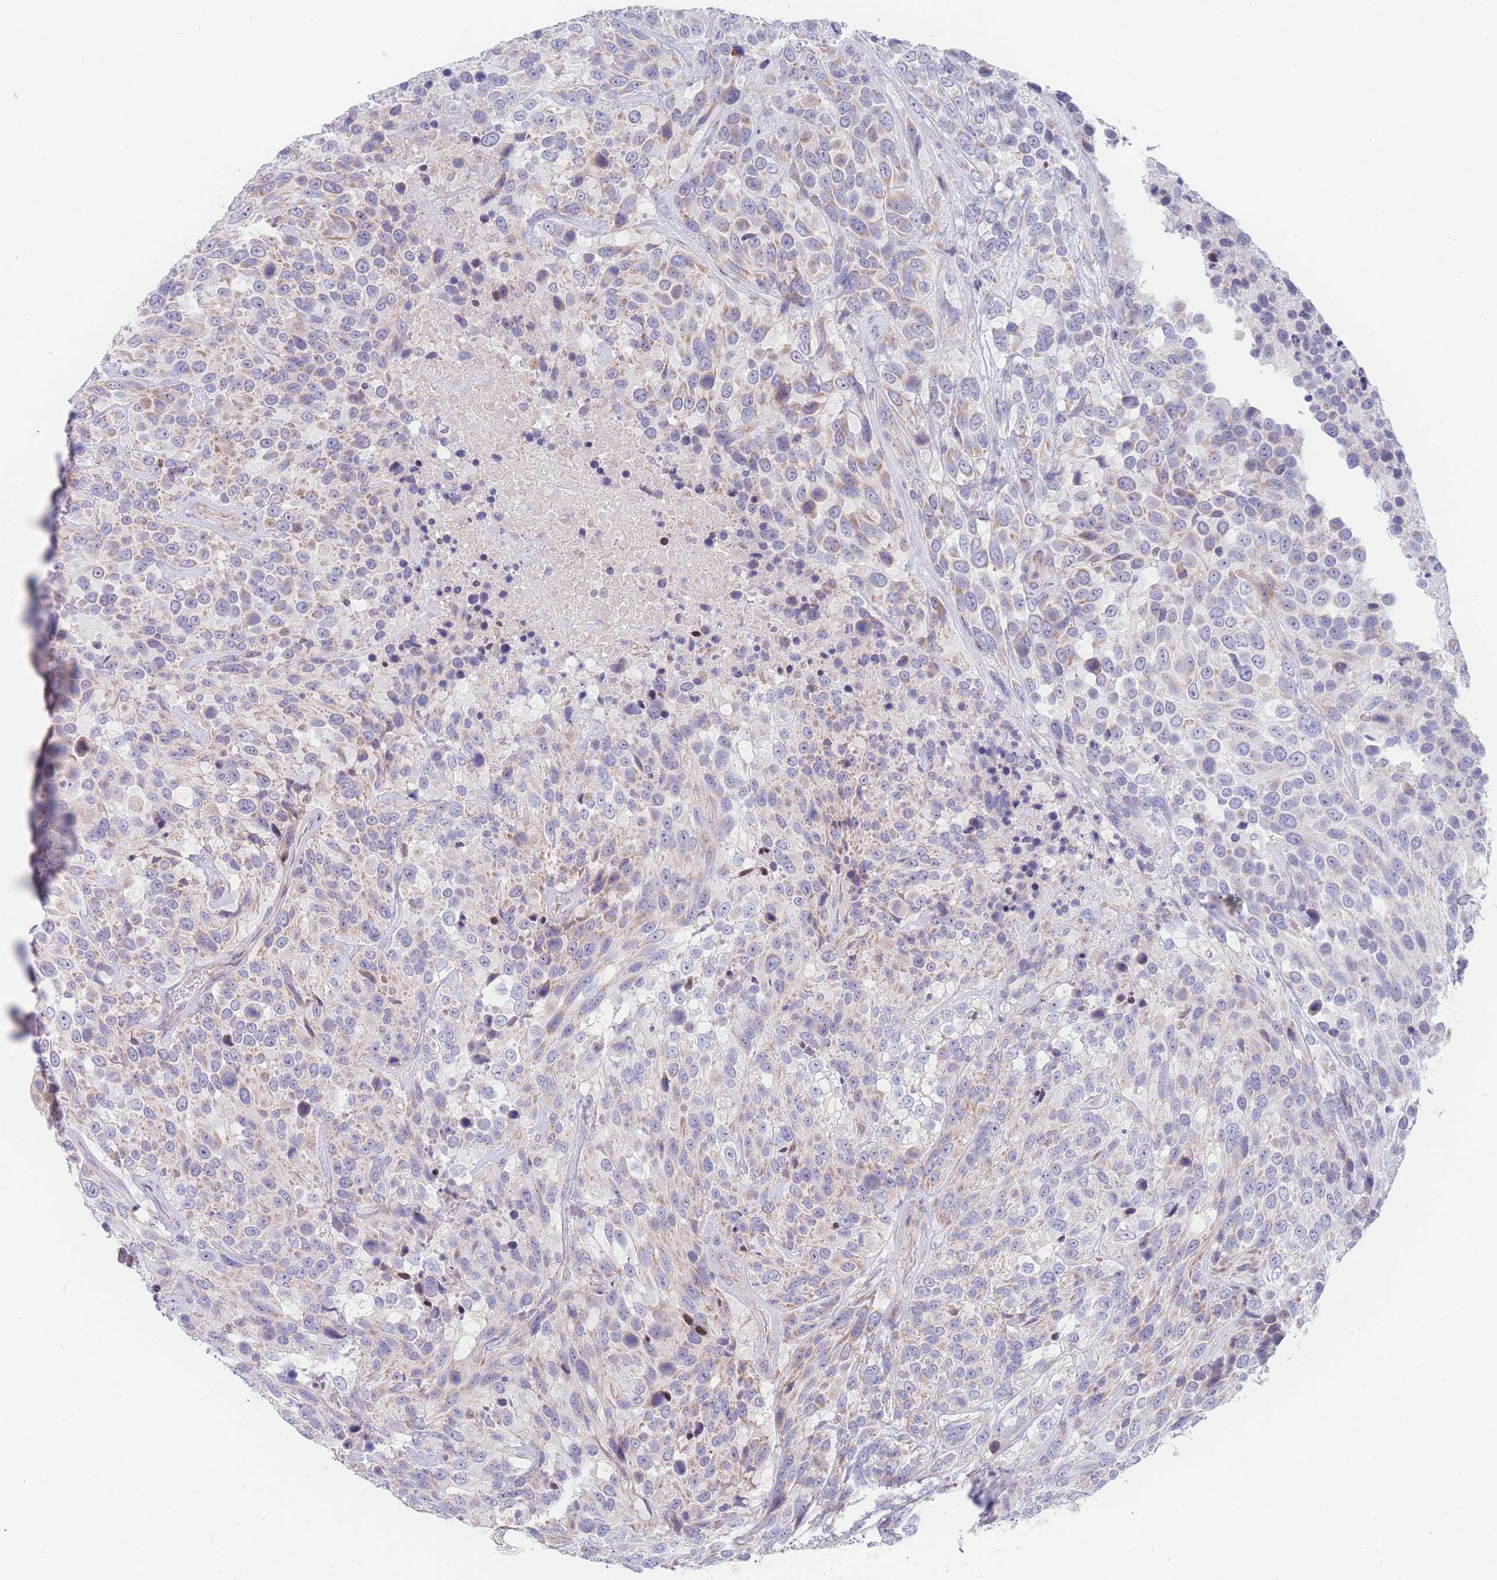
{"staining": {"intensity": "weak", "quantity": "<25%", "location": "cytoplasmic/membranous"}, "tissue": "urothelial cancer", "cell_type": "Tumor cells", "image_type": "cancer", "snomed": [{"axis": "morphology", "description": "Urothelial carcinoma, High grade"}, {"axis": "topography", "description": "Urinary bladder"}], "caption": "Urothelial carcinoma (high-grade) stained for a protein using immunohistochemistry displays no staining tumor cells.", "gene": "GPAM", "patient": {"sex": "male", "age": 56}}